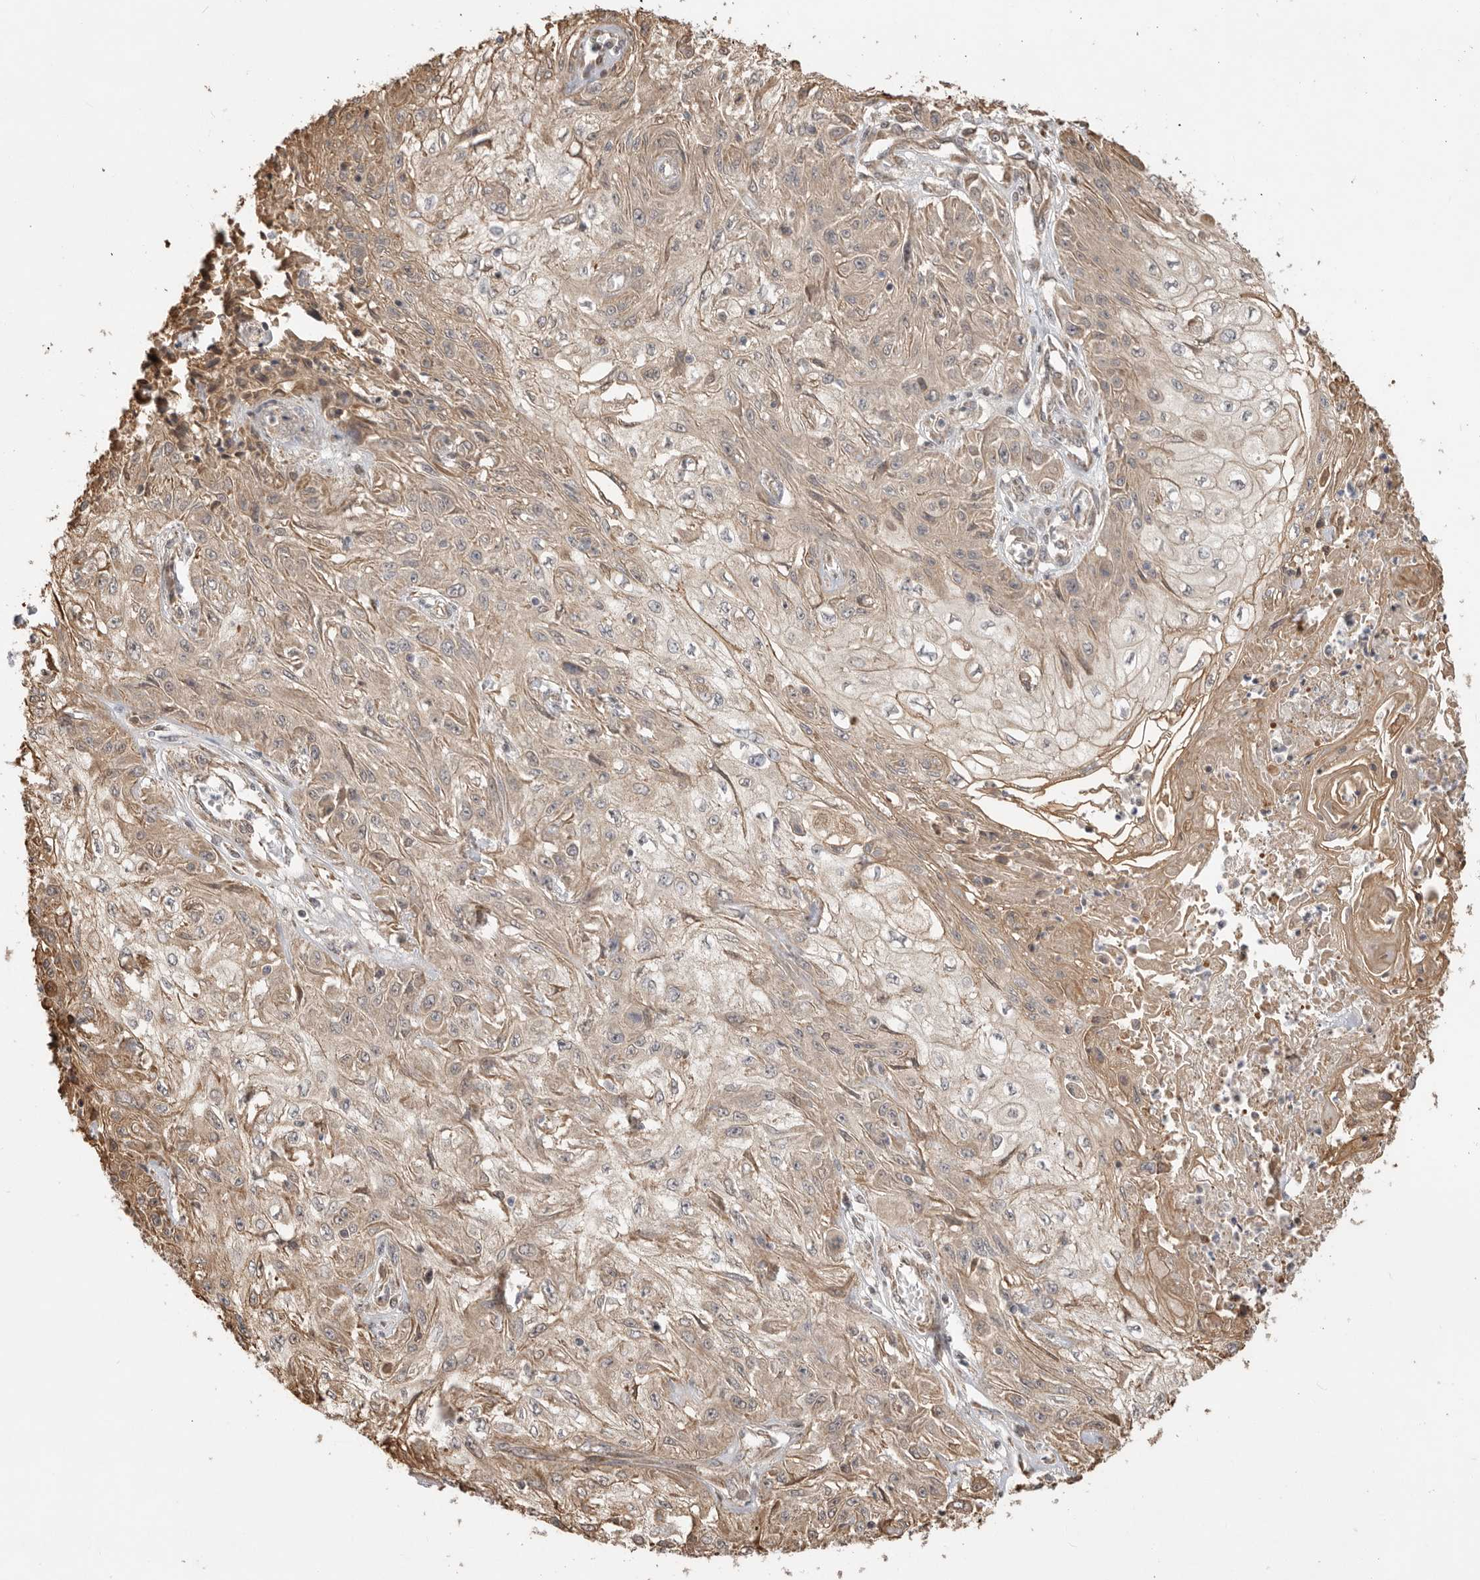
{"staining": {"intensity": "weak", "quantity": ">75%", "location": "cytoplasmic/membranous"}, "tissue": "skin cancer", "cell_type": "Tumor cells", "image_type": "cancer", "snomed": [{"axis": "morphology", "description": "Squamous cell carcinoma, NOS"}, {"axis": "morphology", "description": "Squamous cell carcinoma, metastatic, NOS"}, {"axis": "topography", "description": "Skin"}, {"axis": "topography", "description": "Lymph node"}], "caption": "A micrograph showing weak cytoplasmic/membranous positivity in approximately >75% of tumor cells in squamous cell carcinoma (skin), as visualized by brown immunohistochemical staining.", "gene": "DPH7", "patient": {"sex": "male", "age": 75}}